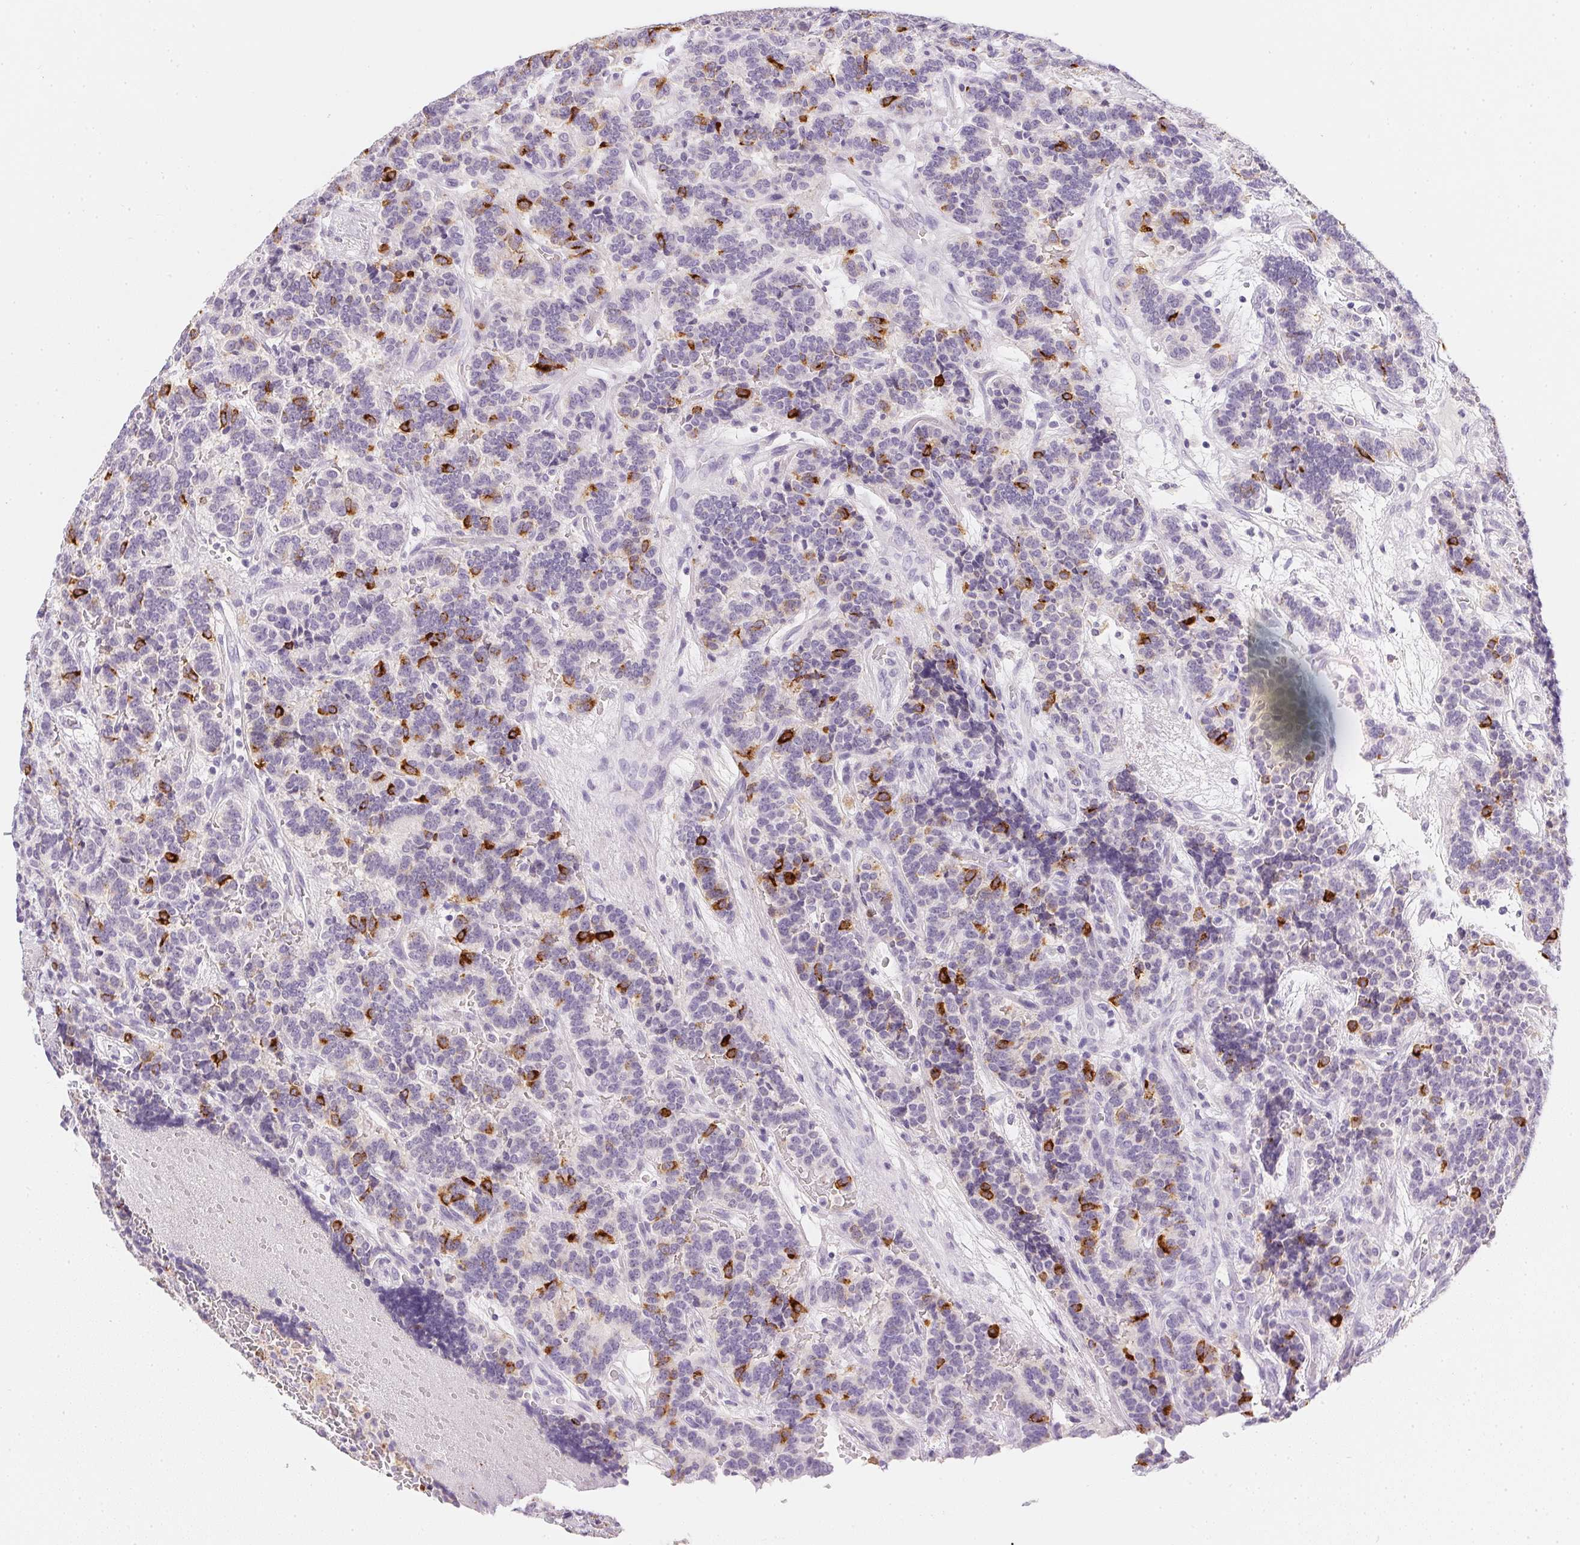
{"staining": {"intensity": "strong", "quantity": "<25%", "location": "cytoplasmic/membranous"}, "tissue": "carcinoid", "cell_type": "Tumor cells", "image_type": "cancer", "snomed": [{"axis": "morphology", "description": "Carcinoid, malignant, NOS"}, {"axis": "topography", "description": "Pancreas"}], "caption": "Carcinoid (malignant) was stained to show a protein in brown. There is medium levels of strong cytoplasmic/membranous expression in approximately <25% of tumor cells.", "gene": "PPY", "patient": {"sex": "male", "age": 36}}